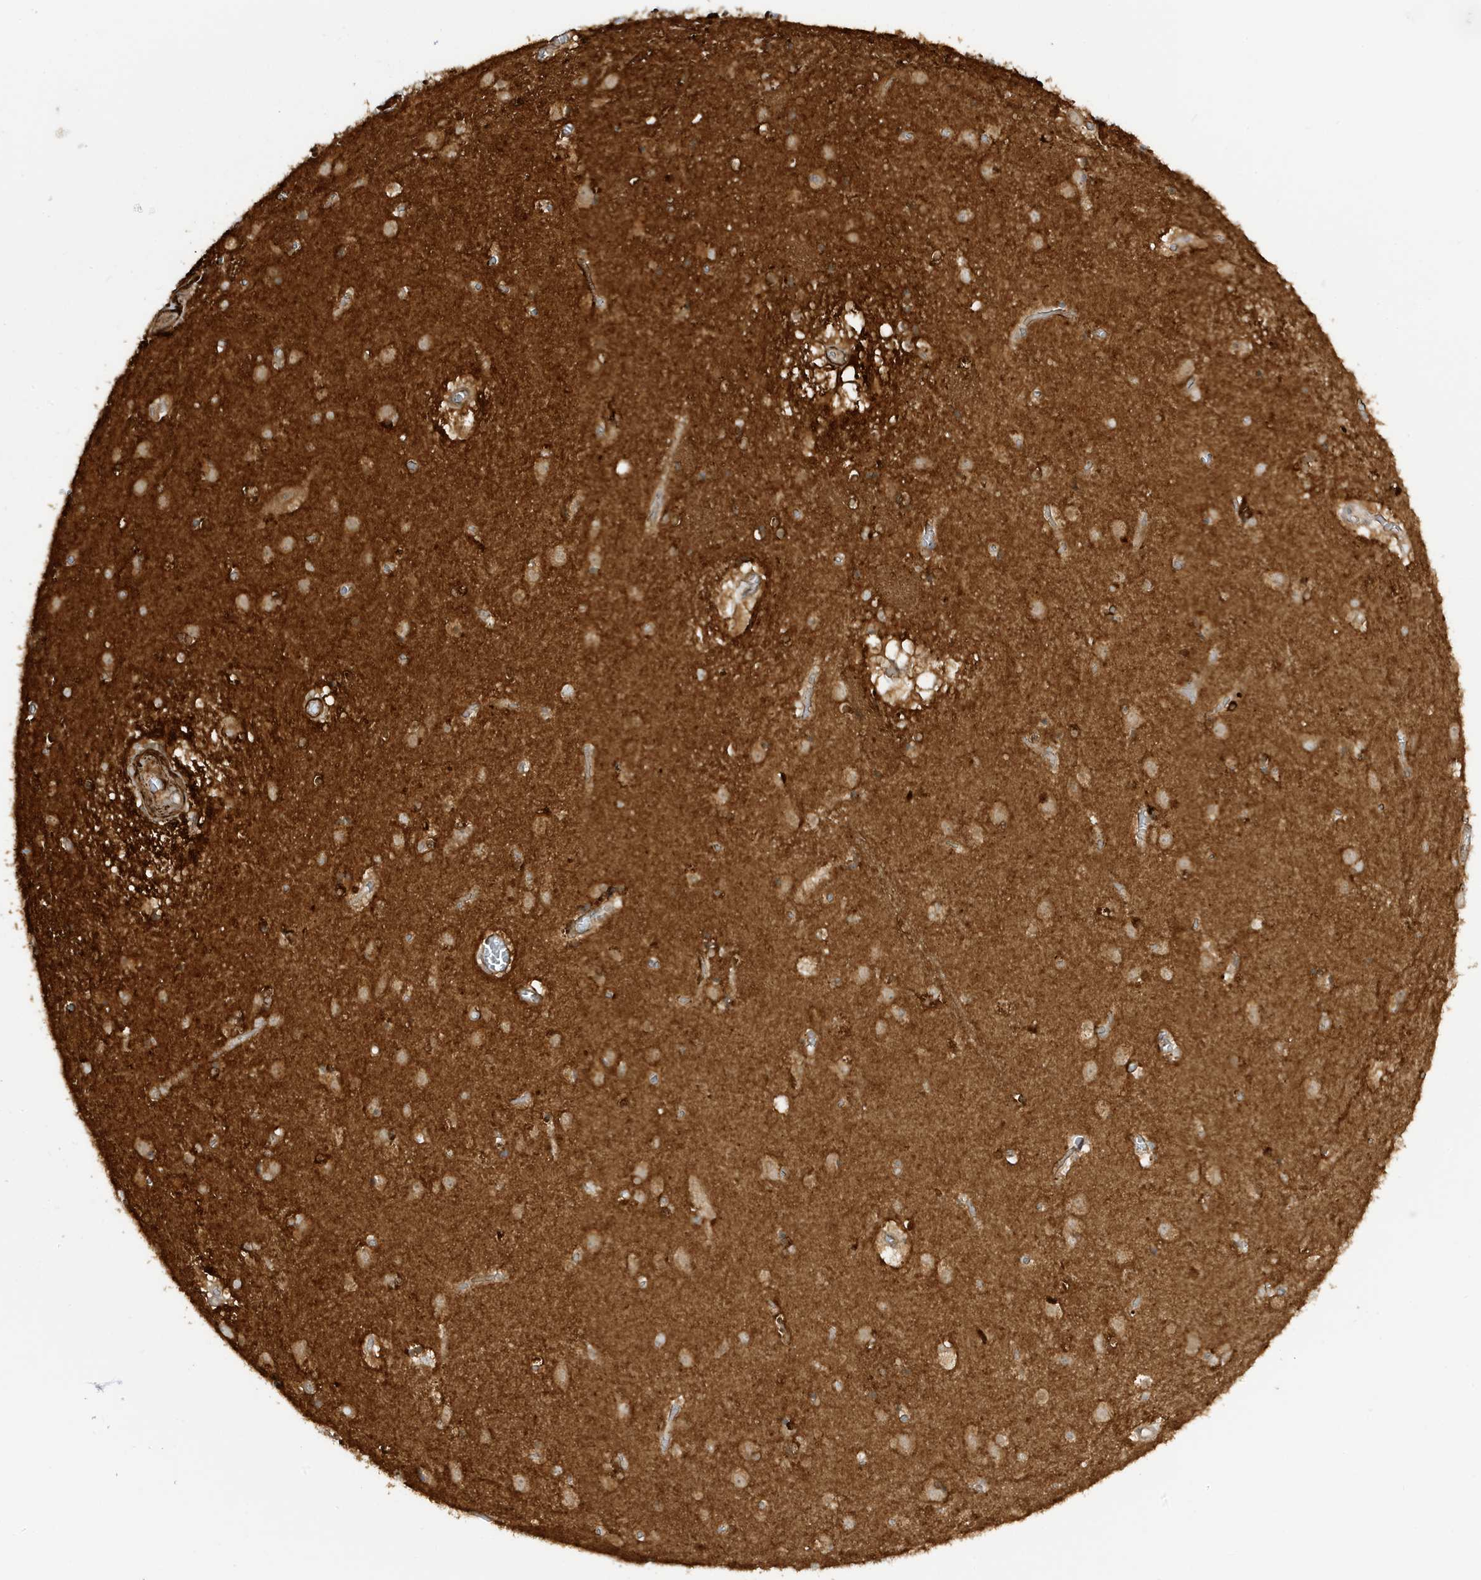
{"staining": {"intensity": "moderate", "quantity": ">75%", "location": "cytoplasmic/membranous"}, "tissue": "caudate", "cell_type": "Glial cells", "image_type": "normal", "snomed": [{"axis": "morphology", "description": "Normal tissue, NOS"}, {"axis": "topography", "description": "Lateral ventricle wall"}], "caption": "Immunohistochemical staining of normal caudate shows >75% levels of moderate cytoplasmic/membranous protein expression in about >75% of glial cells. (Stains: DAB (3,3'-diaminobenzidine) in brown, nuclei in blue, Microscopy: brightfield microscopy at high magnification).", "gene": "CDC42EP3", "patient": {"sex": "male", "age": 70}}